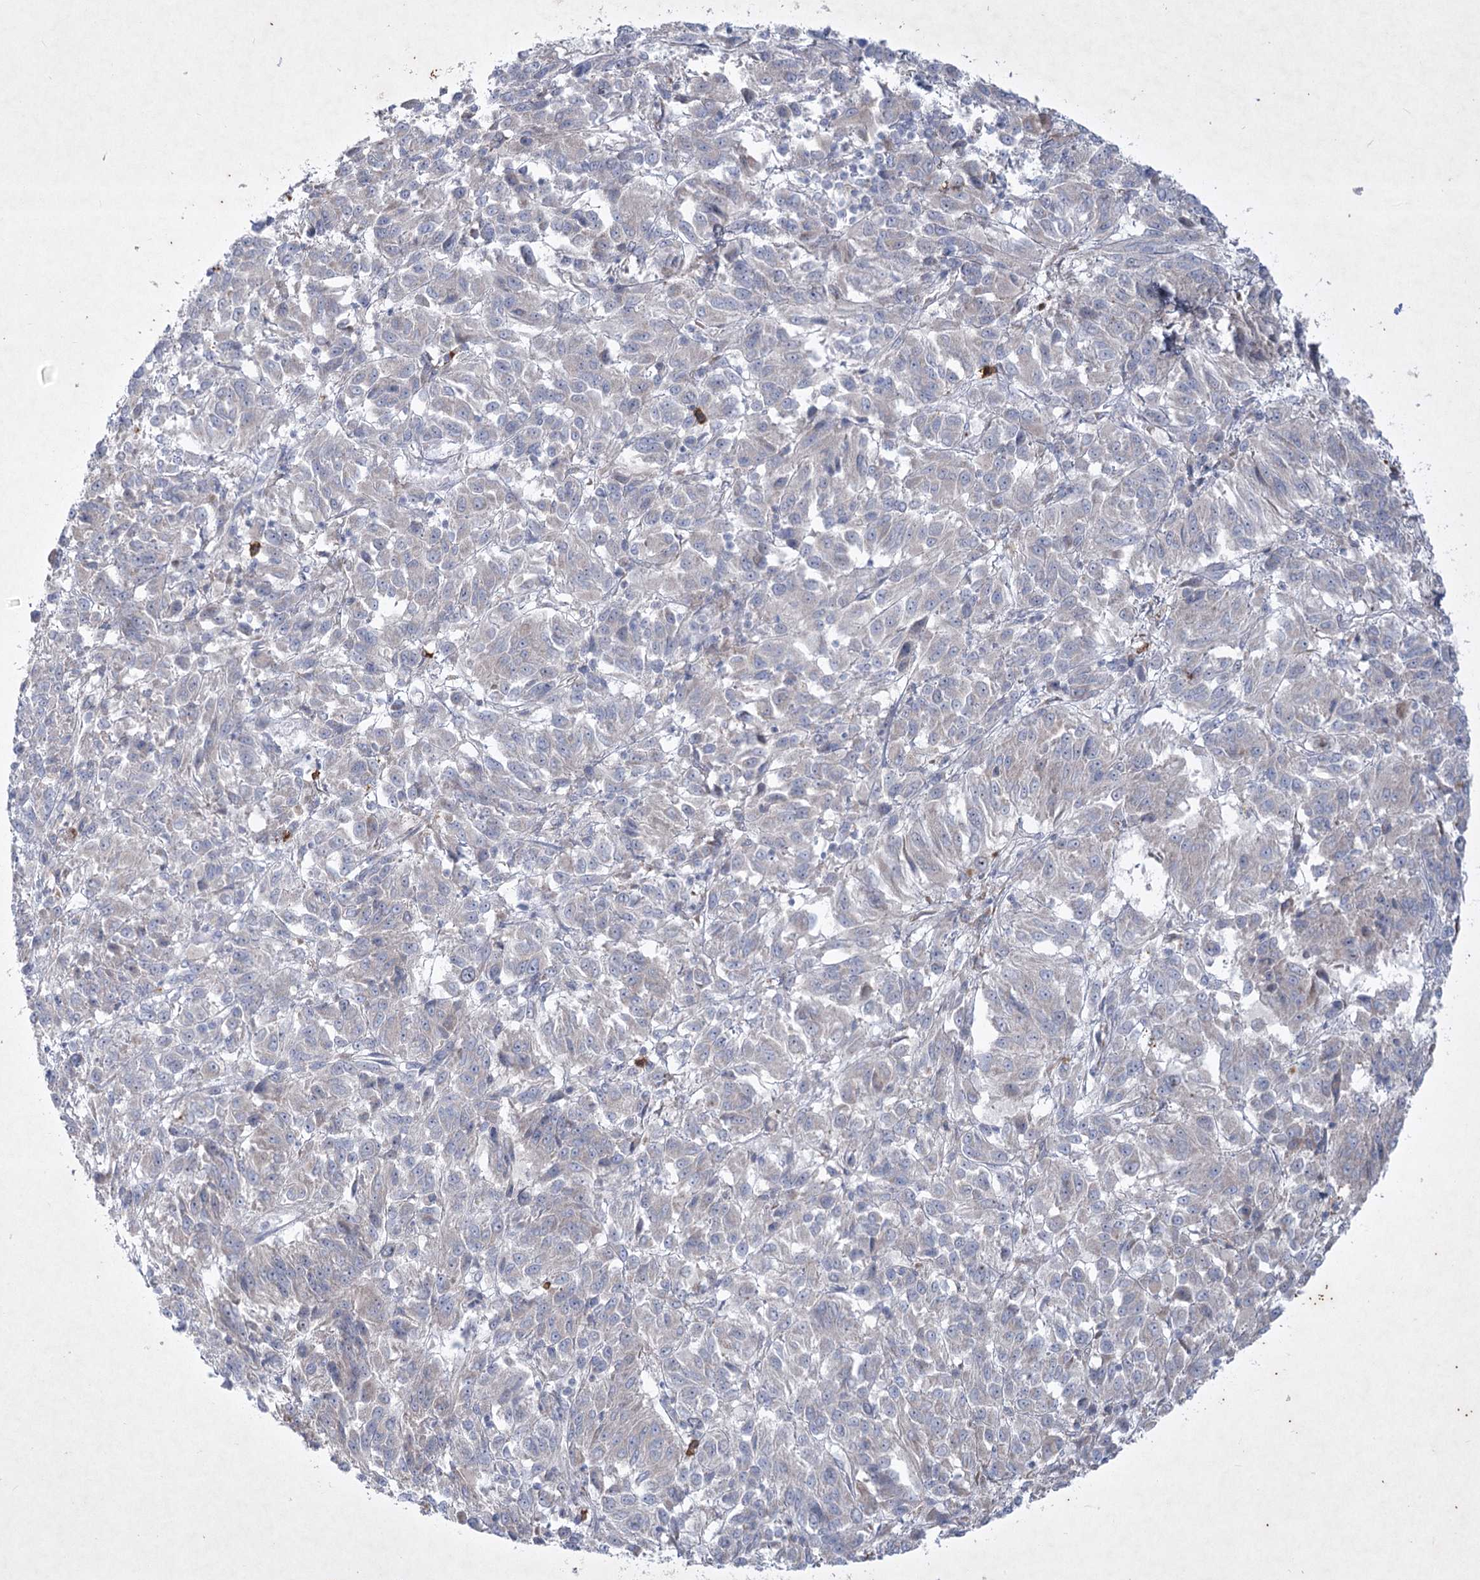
{"staining": {"intensity": "negative", "quantity": "none", "location": "none"}, "tissue": "melanoma", "cell_type": "Tumor cells", "image_type": "cancer", "snomed": [{"axis": "morphology", "description": "Malignant melanoma, Metastatic site"}, {"axis": "topography", "description": "Lung"}], "caption": "A high-resolution micrograph shows immunohistochemistry (IHC) staining of melanoma, which shows no significant positivity in tumor cells. The staining is performed using DAB brown chromogen with nuclei counter-stained in using hematoxylin.", "gene": "PLA2G12A", "patient": {"sex": "male", "age": 64}}